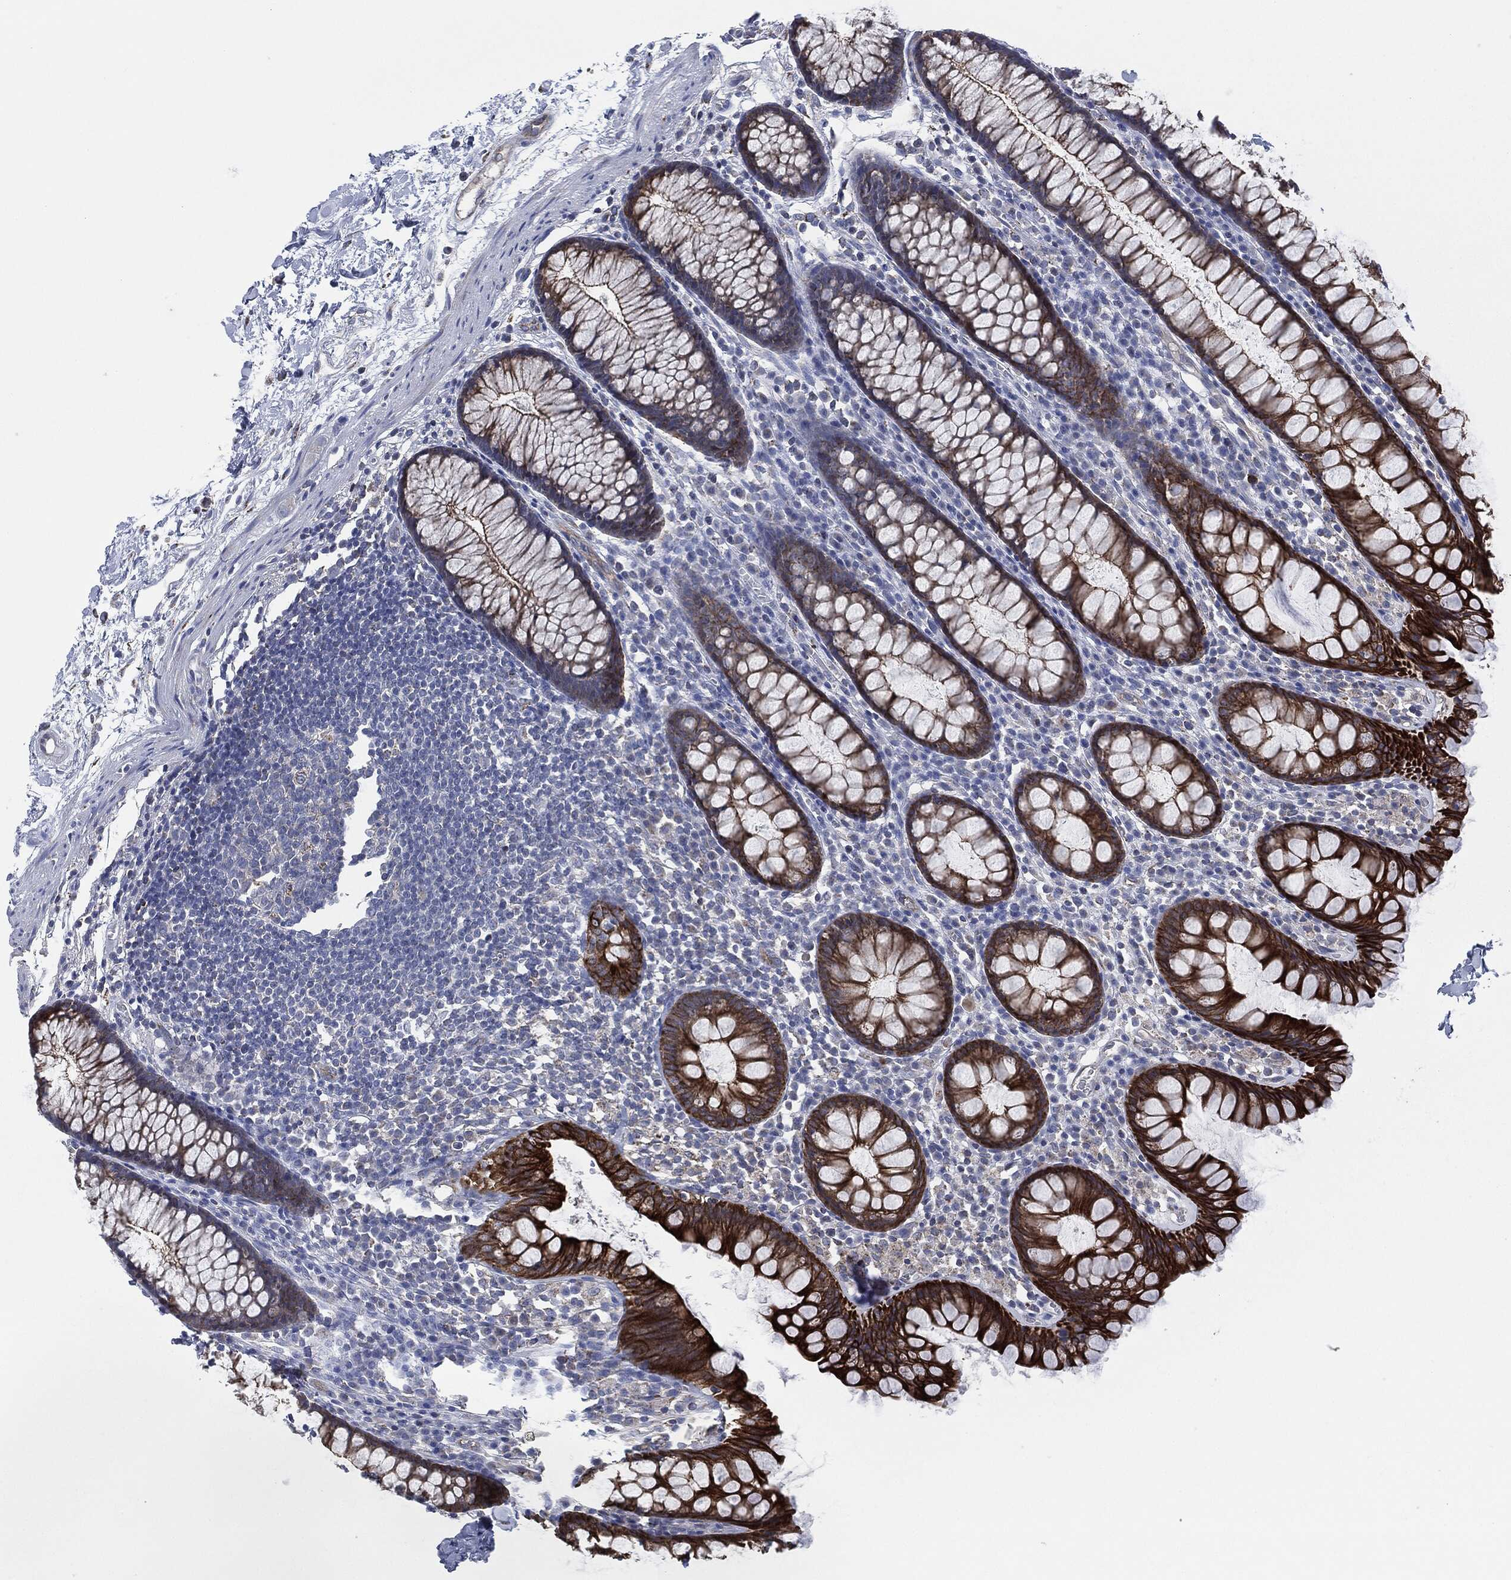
{"staining": {"intensity": "negative", "quantity": "none", "location": "none"}, "tissue": "colon", "cell_type": "Endothelial cells", "image_type": "normal", "snomed": [{"axis": "morphology", "description": "Normal tissue, NOS"}, {"axis": "topography", "description": "Colon"}], "caption": "Benign colon was stained to show a protein in brown. There is no significant expression in endothelial cells. (DAB immunohistochemistry, high magnification).", "gene": "SHROOM2", "patient": {"sex": "male", "age": 76}}